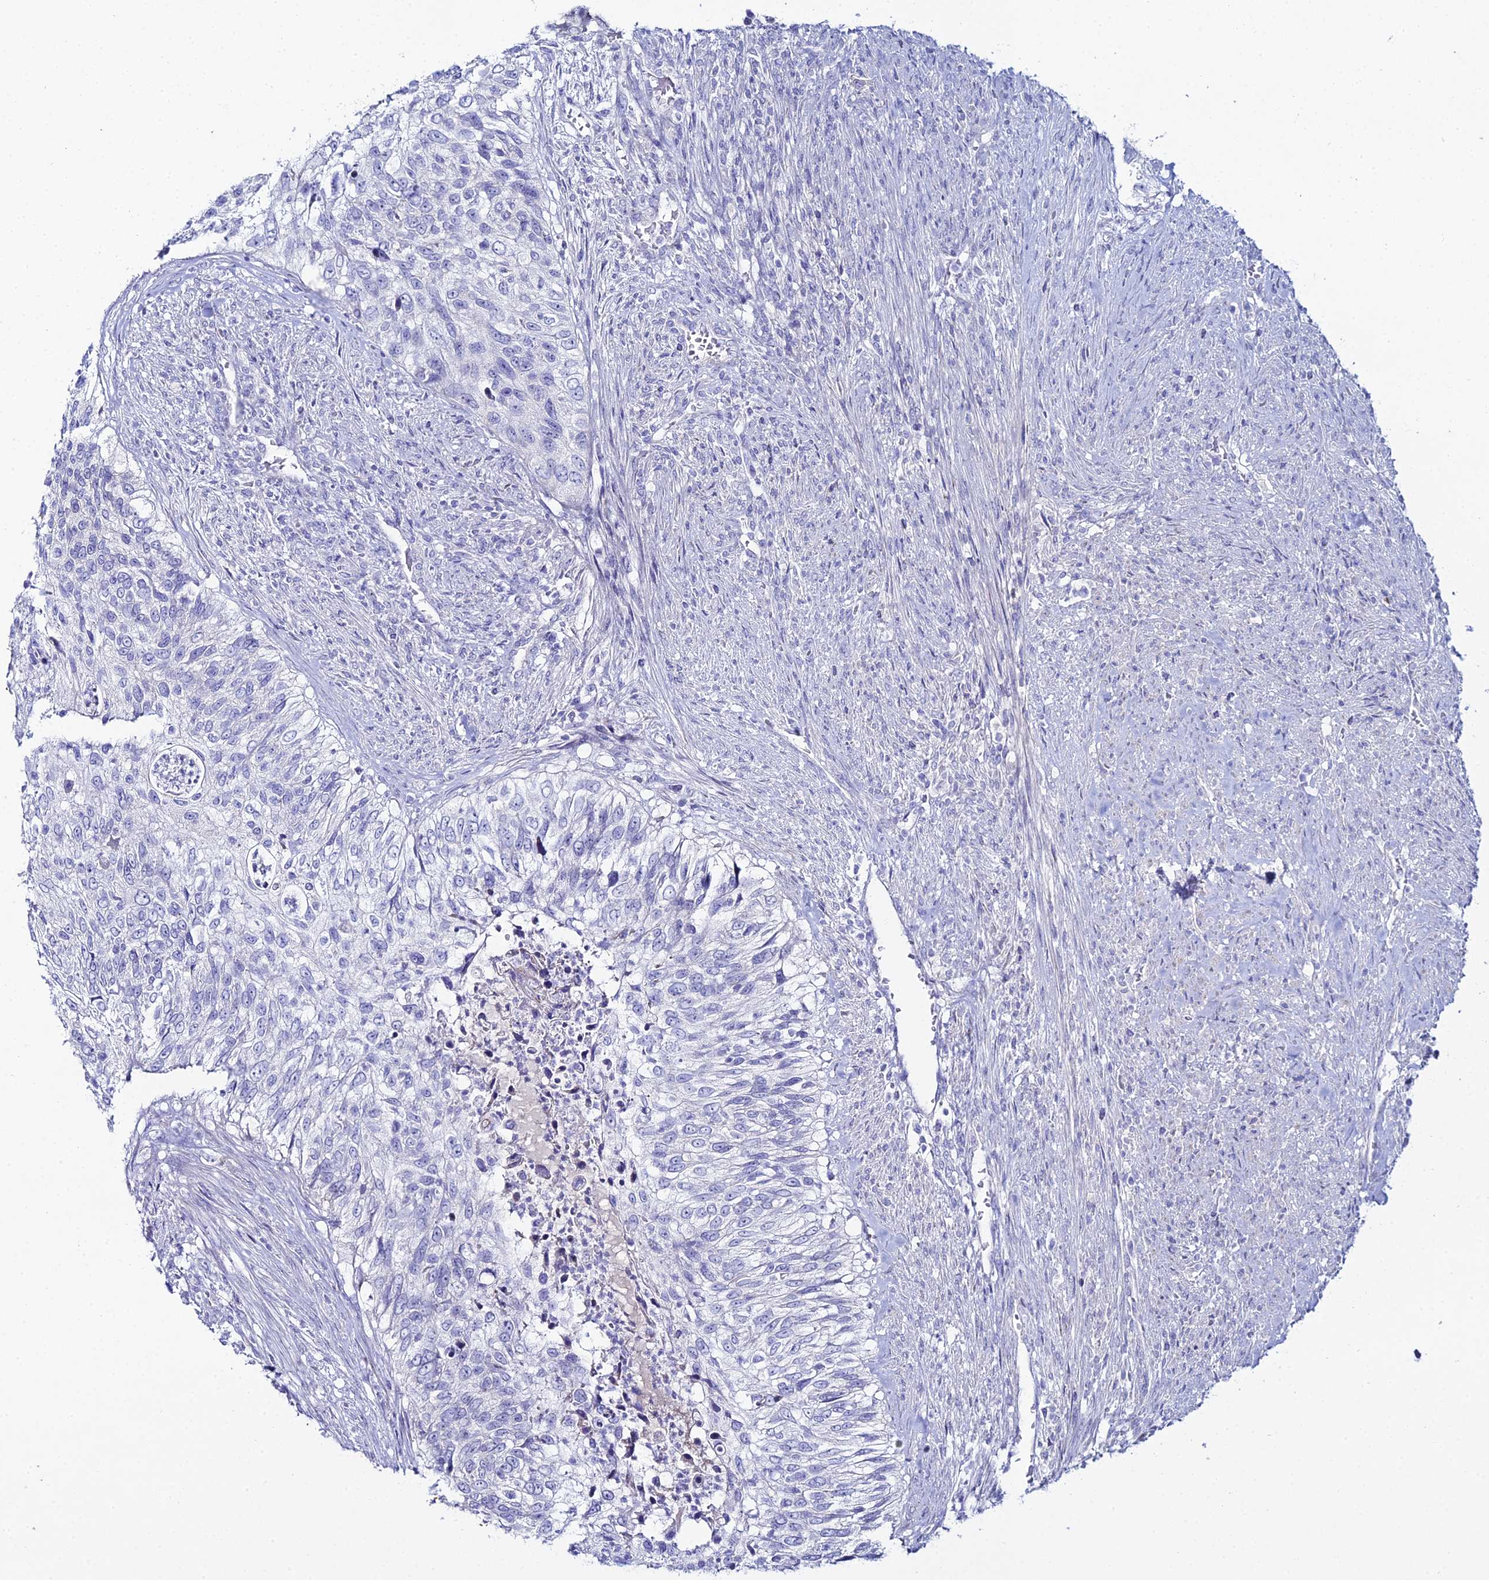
{"staining": {"intensity": "negative", "quantity": "none", "location": "none"}, "tissue": "urothelial cancer", "cell_type": "Tumor cells", "image_type": "cancer", "snomed": [{"axis": "morphology", "description": "Urothelial carcinoma, High grade"}, {"axis": "topography", "description": "Urinary bladder"}], "caption": "High magnification brightfield microscopy of urothelial cancer stained with DAB (brown) and counterstained with hematoxylin (blue): tumor cells show no significant staining. The staining was performed using DAB to visualize the protein expression in brown, while the nuclei were stained in blue with hematoxylin (Magnification: 20x).", "gene": "DHX34", "patient": {"sex": "female", "age": 60}}